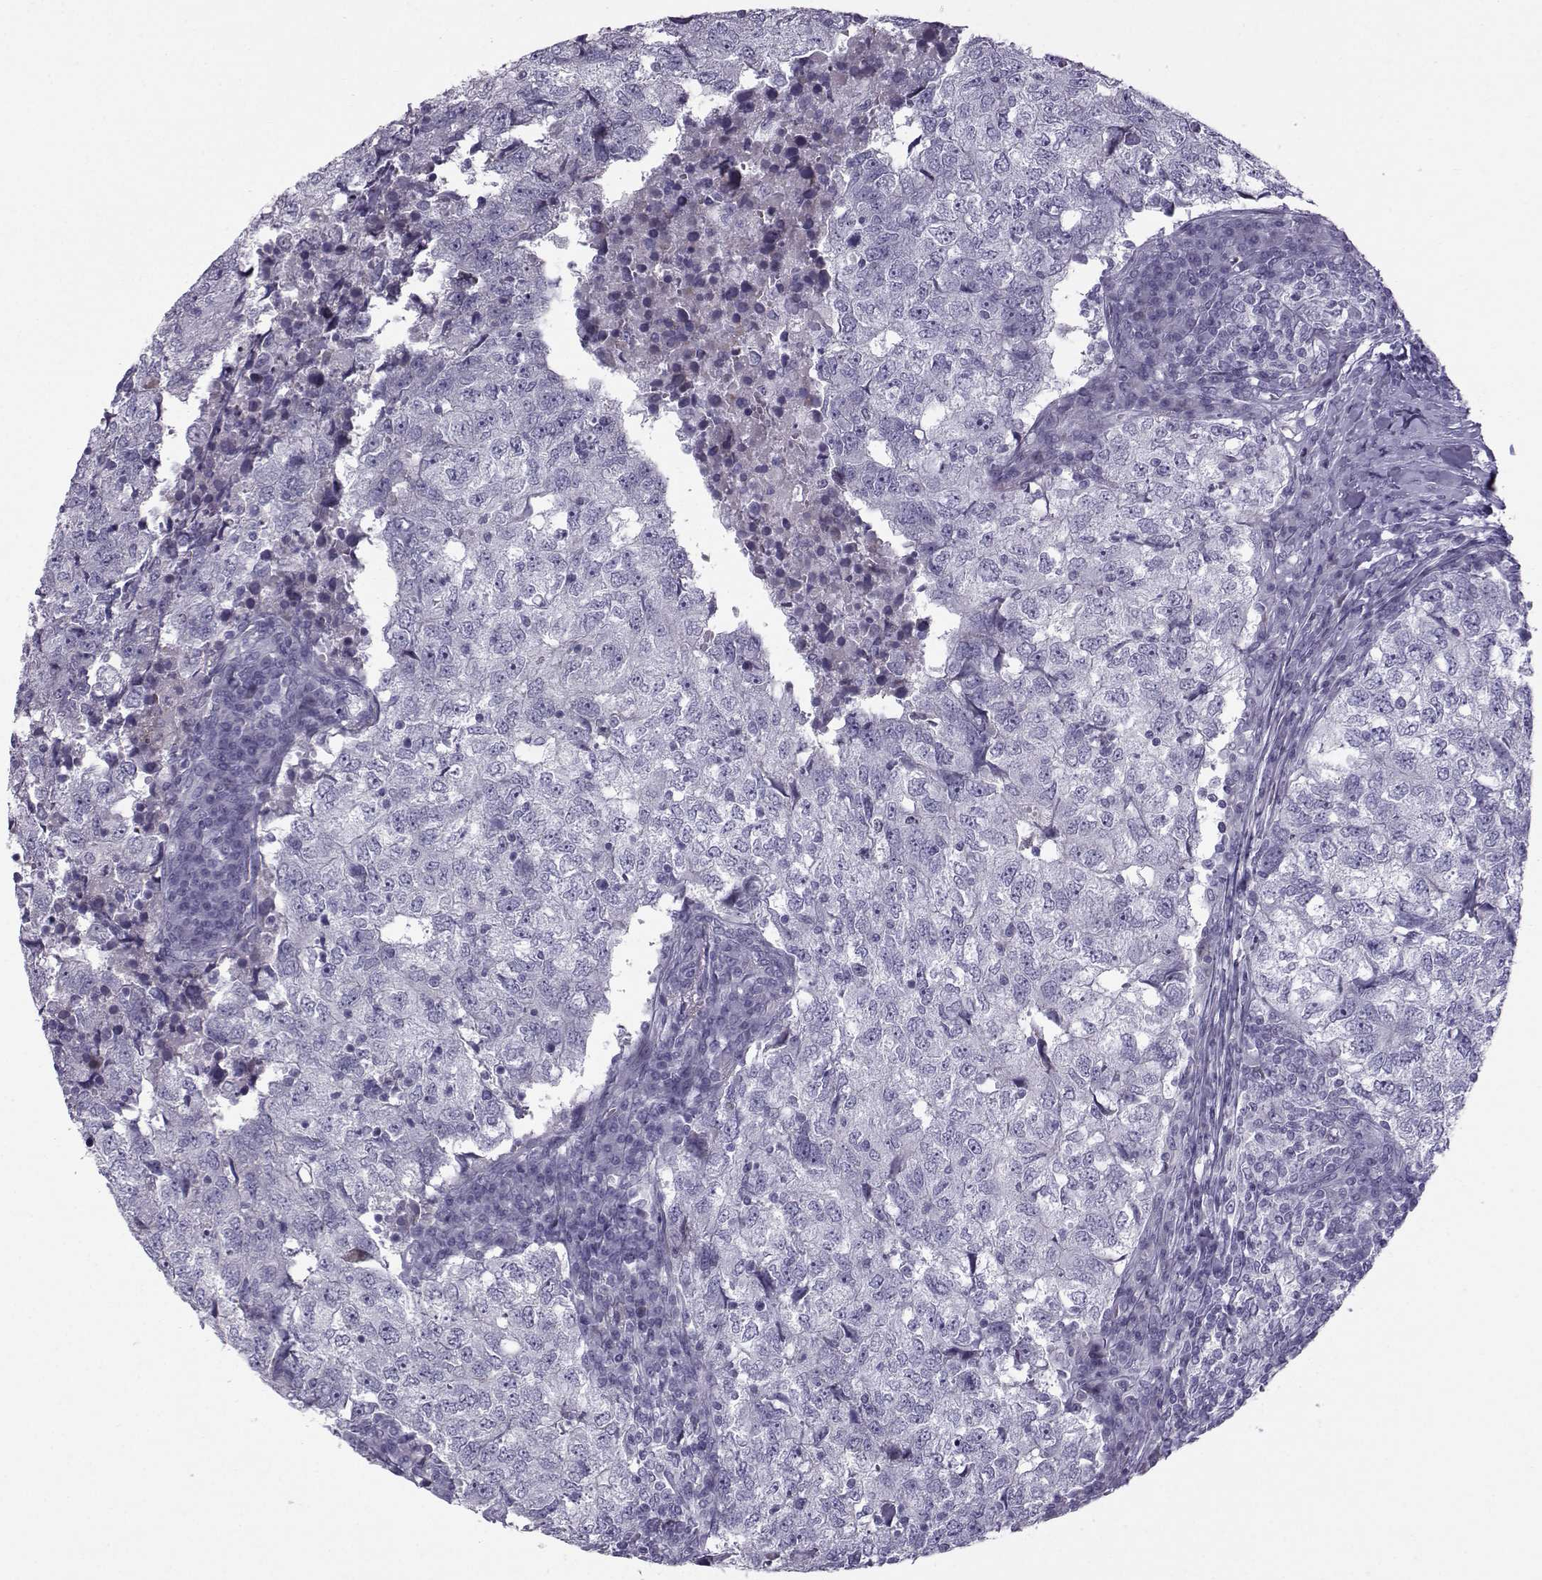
{"staining": {"intensity": "negative", "quantity": "none", "location": "none"}, "tissue": "breast cancer", "cell_type": "Tumor cells", "image_type": "cancer", "snomed": [{"axis": "morphology", "description": "Duct carcinoma"}, {"axis": "topography", "description": "Breast"}], "caption": "Immunohistochemical staining of breast infiltrating ductal carcinoma displays no significant staining in tumor cells.", "gene": "DMRT3", "patient": {"sex": "female", "age": 30}}